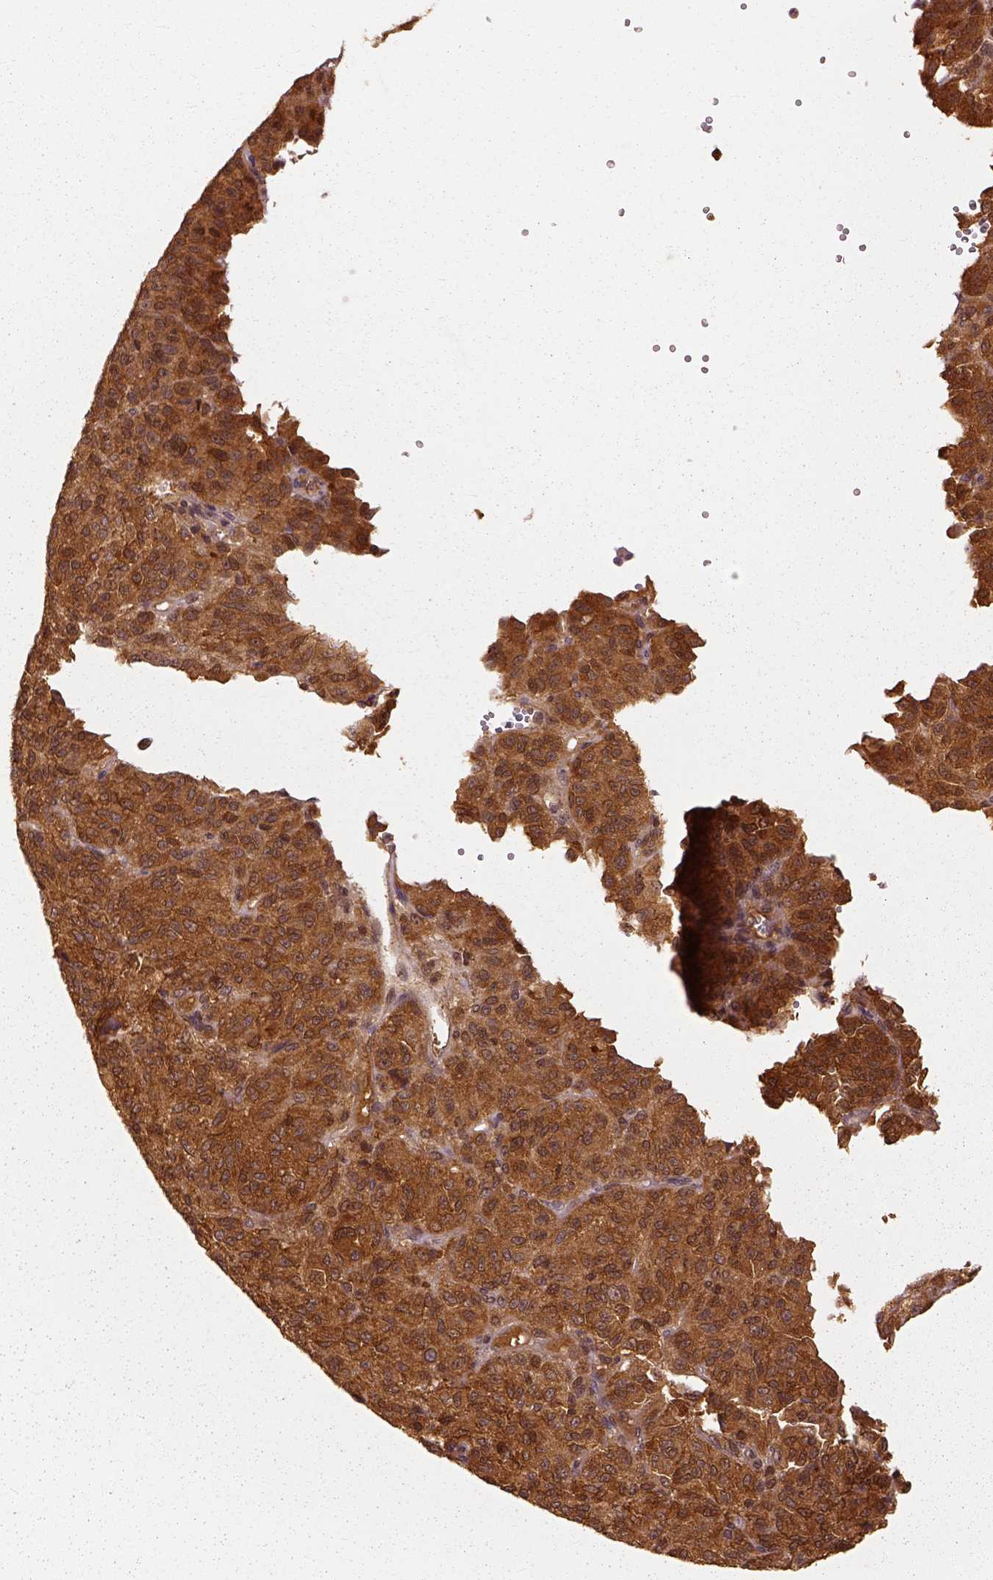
{"staining": {"intensity": "strong", "quantity": ">75%", "location": "cytoplasmic/membranous"}, "tissue": "melanoma", "cell_type": "Tumor cells", "image_type": "cancer", "snomed": [{"axis": "morphology", "description": "Malignant melanoma, Metastatic site"}, {"axis": "topography", "description": "Brain"}], "caption": "A high amount of strong cytoplasmic/membranous expression is seen in approximately >75% of tumor cells in malignant melanoma (metastatic site) tissue.", "gene": "GPI", "patient": {"sex": "female", "age": 56}}